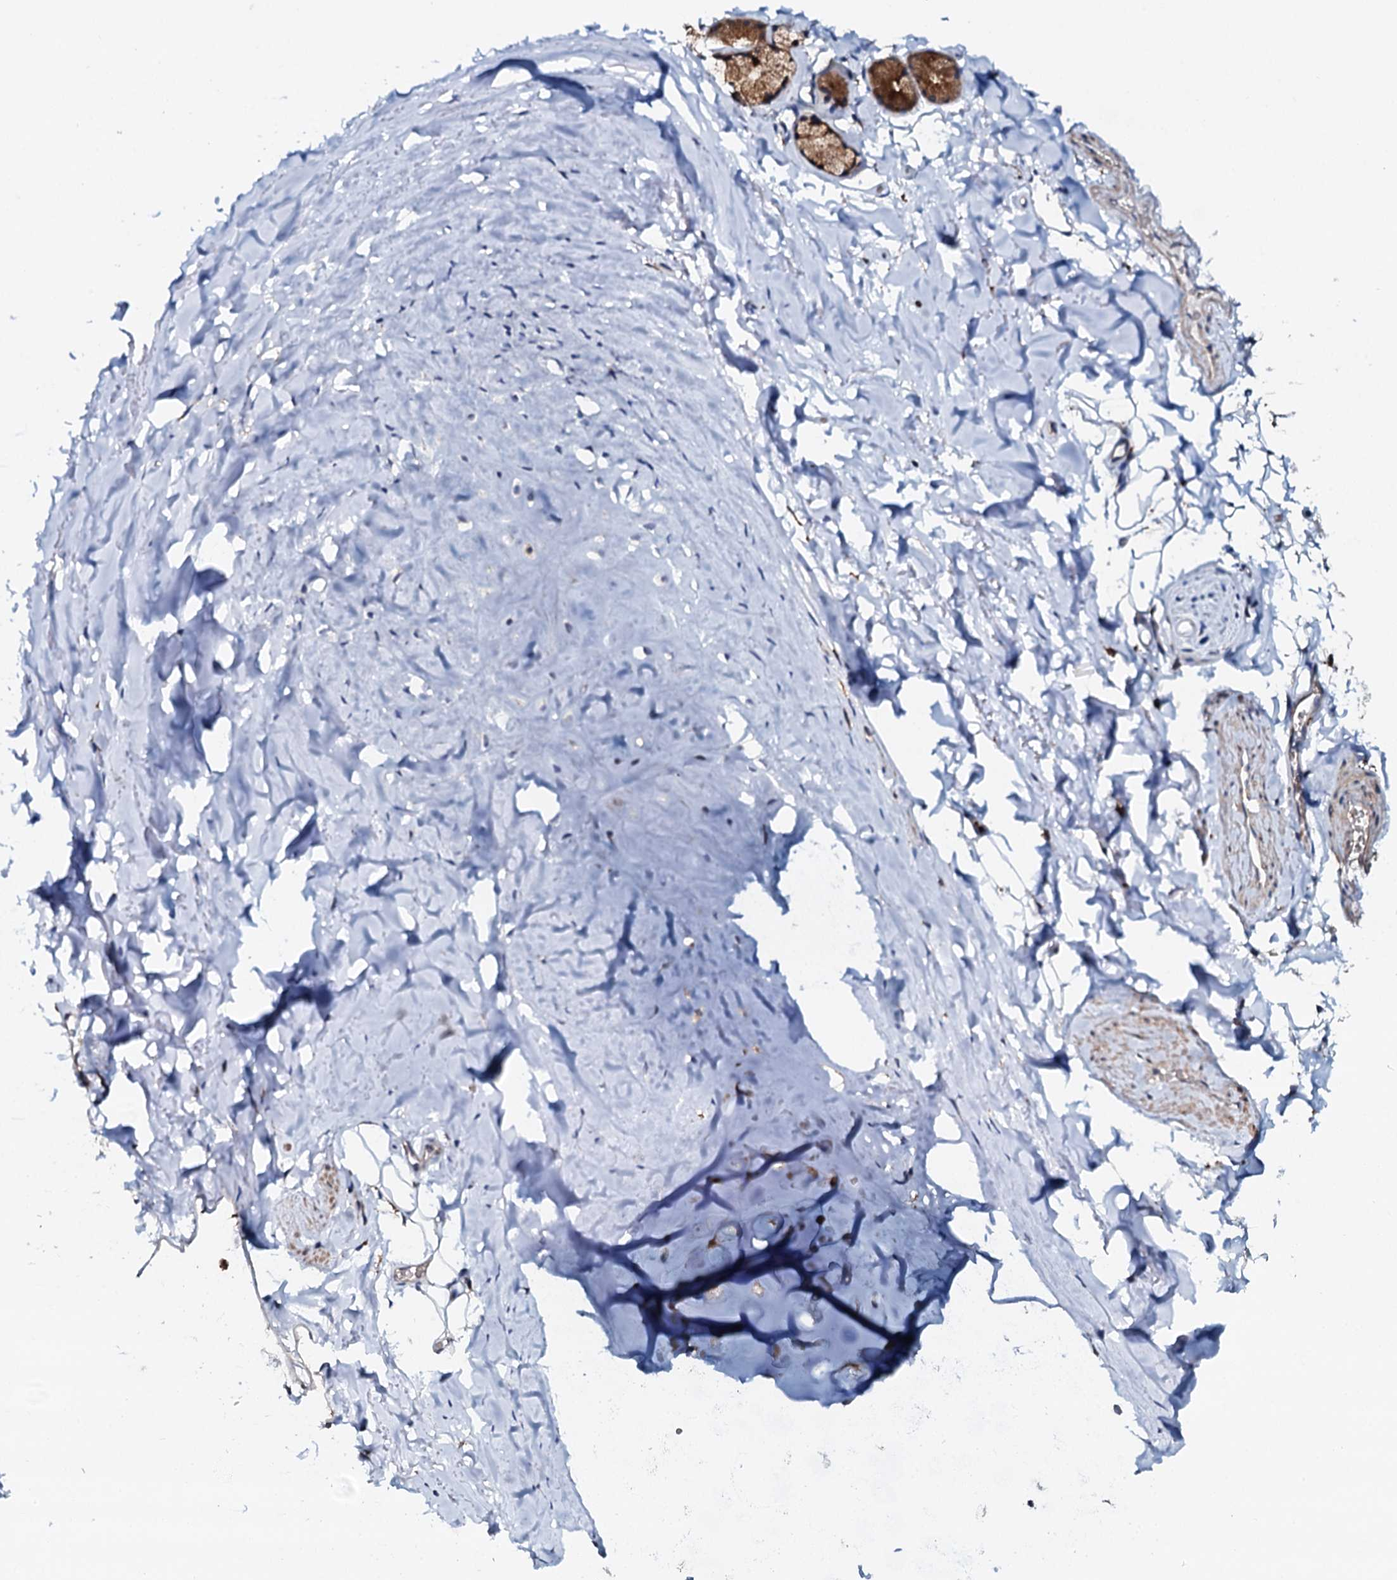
{"staining": {"intensity": "strong", "quantity": ">75%", "location": "cytoplasmic/membranous"}, "tissue": "adipose tissue", "cell_type": "Adipocytes", "image_type": "normal", "snomed": [{"axis": "morphology", "description": "Normal tissue, NOS"}, {"axis": "topography", "description": "Lymph node"}, {"axis": "topography", "description": "Bronchus"}], "caption": "Adipose tissue stained for a protein (brown) reveals strong cytoplasmic/membranous positive staining in approximately >75% of adipocytes.", "gene": "VAMP8", "patient": {"sex": "male", "age": 63}}